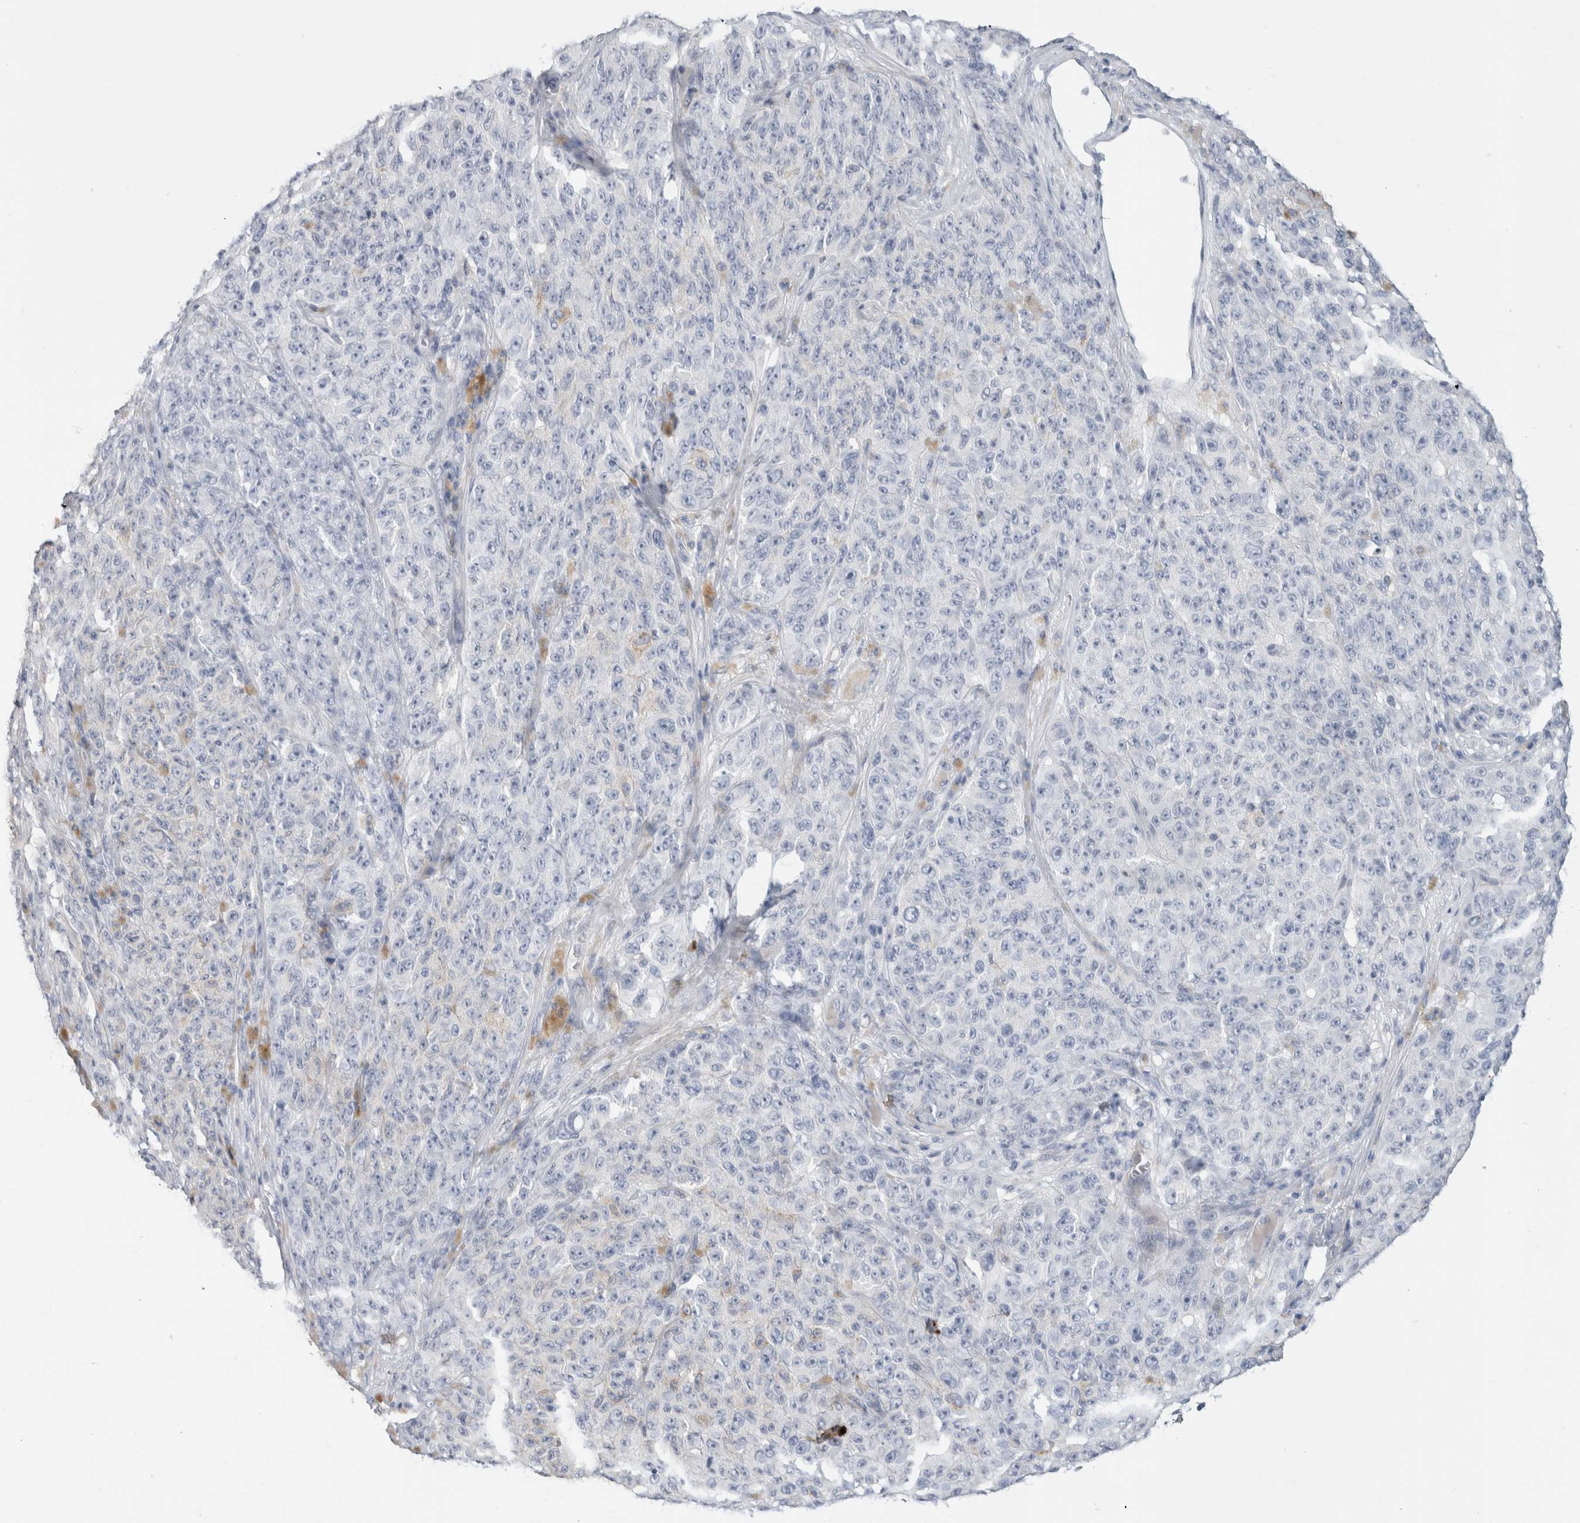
{"staining": {"intensity": "negative", "quantity": "none", "location": "none"}, "tissue": "melanoma", "cell_type": "Tumor cells", "image_type": "cancer", "snomed": [{"axis": "morphology", "description": "Malignant melanoma, NOS"}, {"axis": "topography", "description": "Skin"}], "caption": "Immunohistochemical staining of melanoma demonstrates no significant staining in tumor cells.", "gene": "BCAN", "patient": {"sex": "female", "age": 82}}